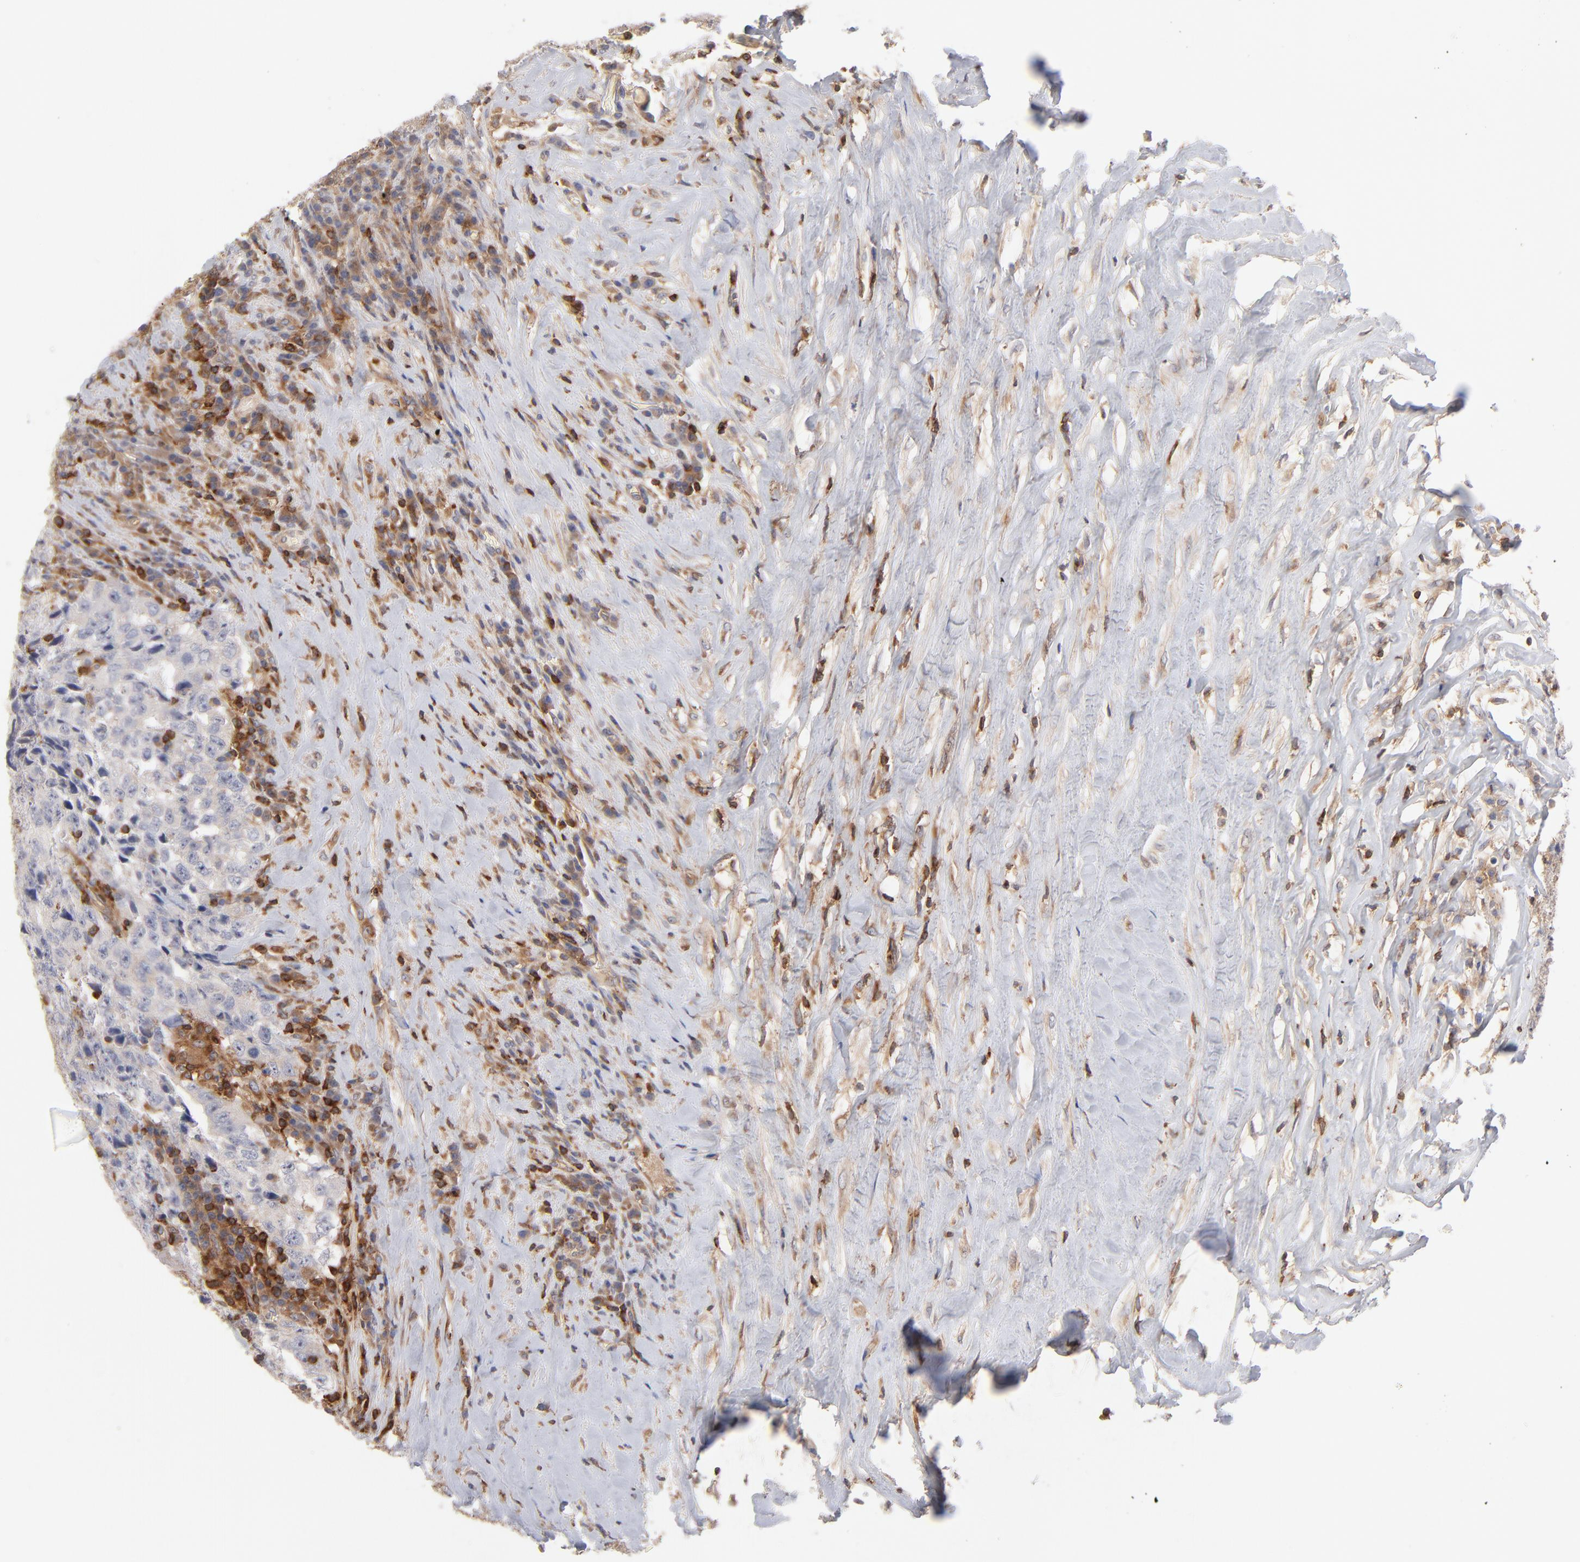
{"staining": {"intensity": "negative", "quantity": "none", "location": "none"}, "tissue": "testis cancer", "cell_type": "Tumor cells", "image_type": "cancer", "snomed": [{"axis": "morphology", "description": "Necrosis, NOS"}, {"axis": "morphology", "description": "Carcinoma, Embryonal, NOS"}, {"axis": "topography", "description": "Testis"}], "caption": "The histopathology image demonstrates no significant positivity in tumor cells of testis embryonal carcinoma. (Stains: DAB IHC with hematoxylin counter stain, Microscopy: brightfield microscopy at high magnification).", "gene": "WIPF1", "patient": {"sex": "male", "age": 19}}